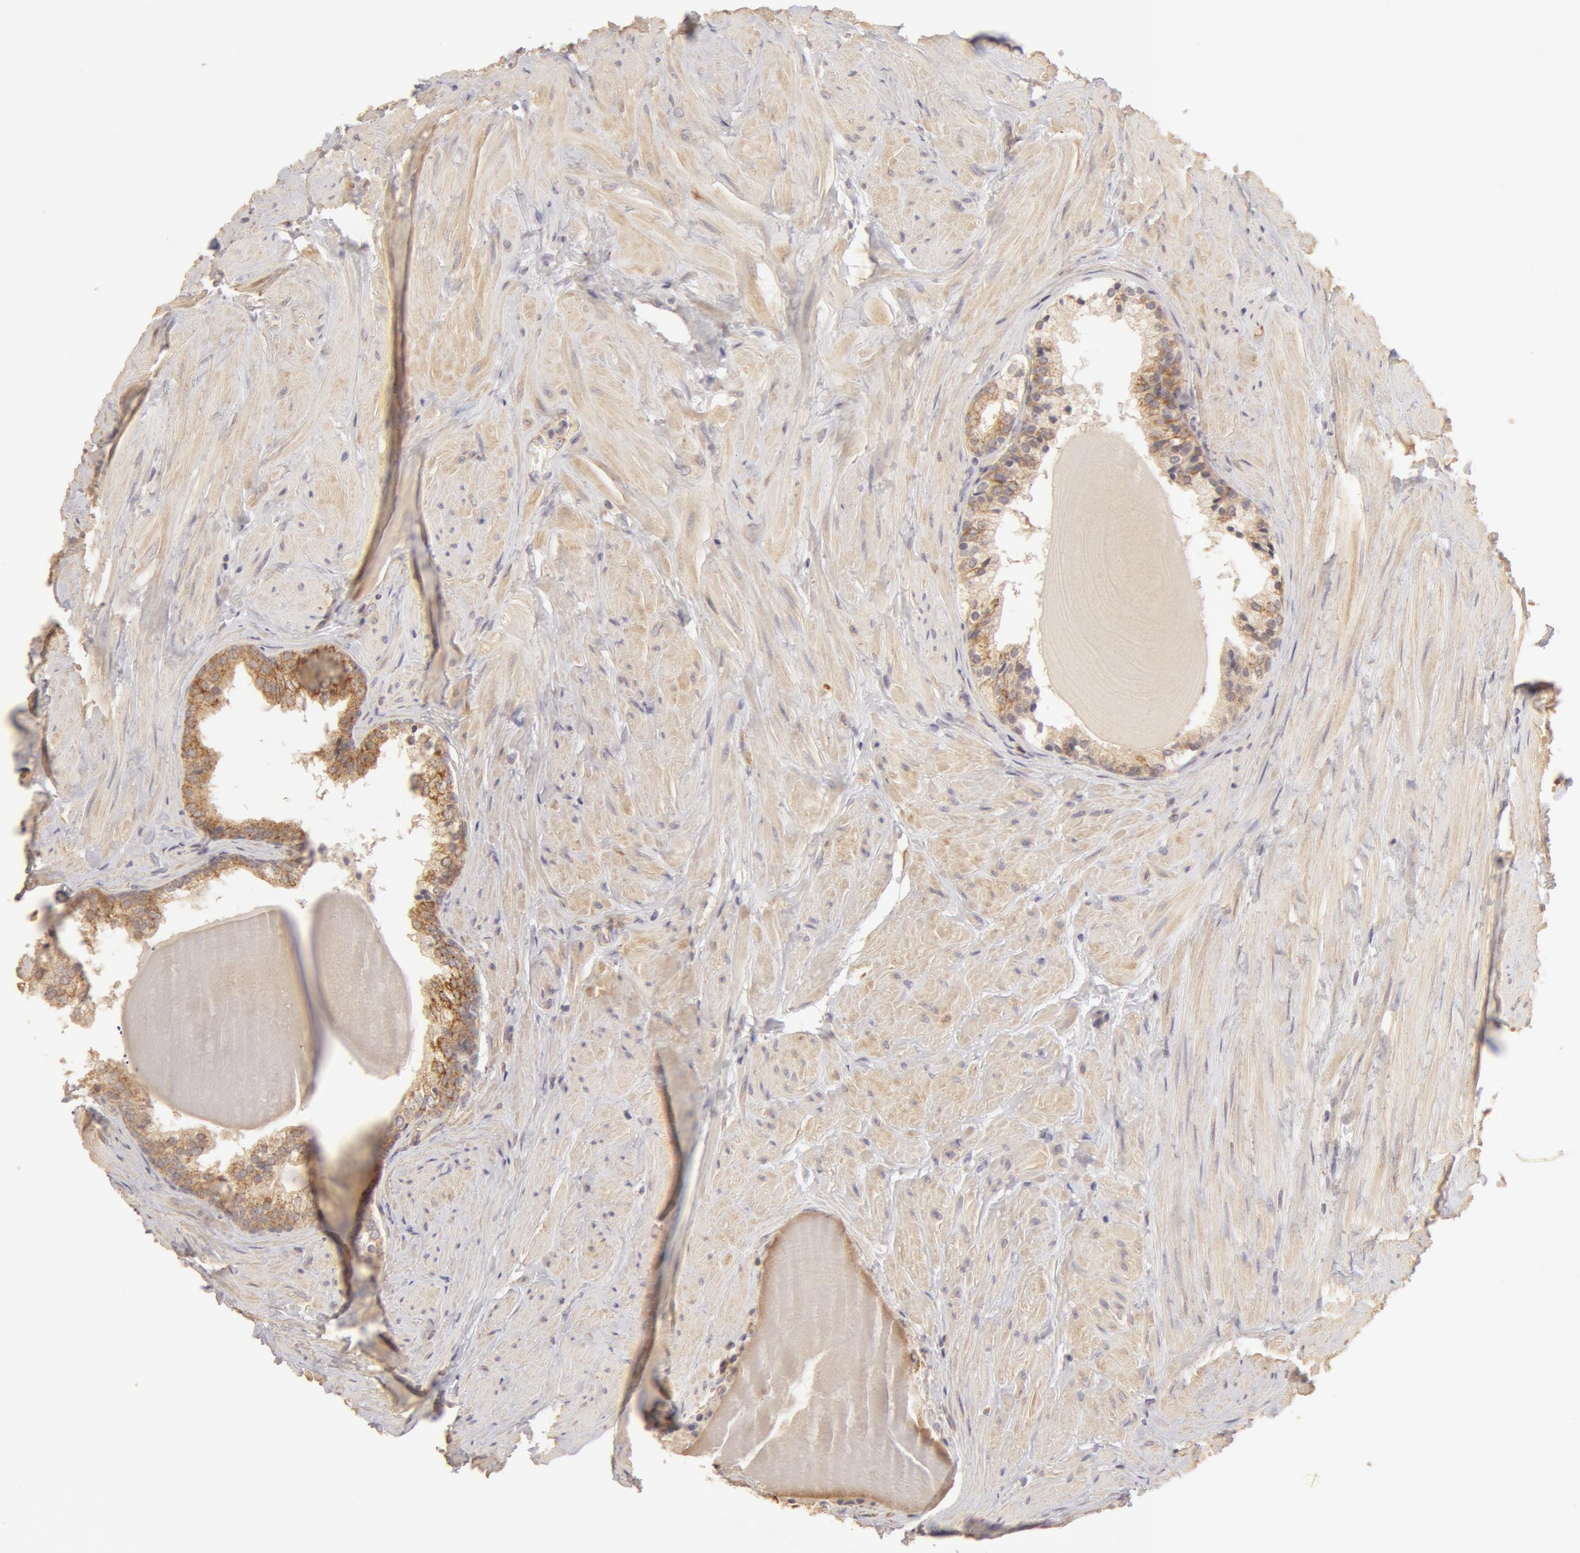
{"staining": {"intensity": "weak", "quantity": "25%-75%", "location": "cytoplasmic/membranous"}, "tissue": "prostate", "cell_type": "Glandular cells", "image_type": "normal", "snomed": [{"axis": "morphology", "description": "Normal tissue, NOS"}, {"axis": "topography", "description": "Prostate"}], "caption": "This is a micrograph of IHC staining of unremarkable prostate, which shows weak positivity in the cytoplasmic/membranous of glandular cells.", "gene": "ADPRH", "patient": {"sex": "male", "age": 65}}